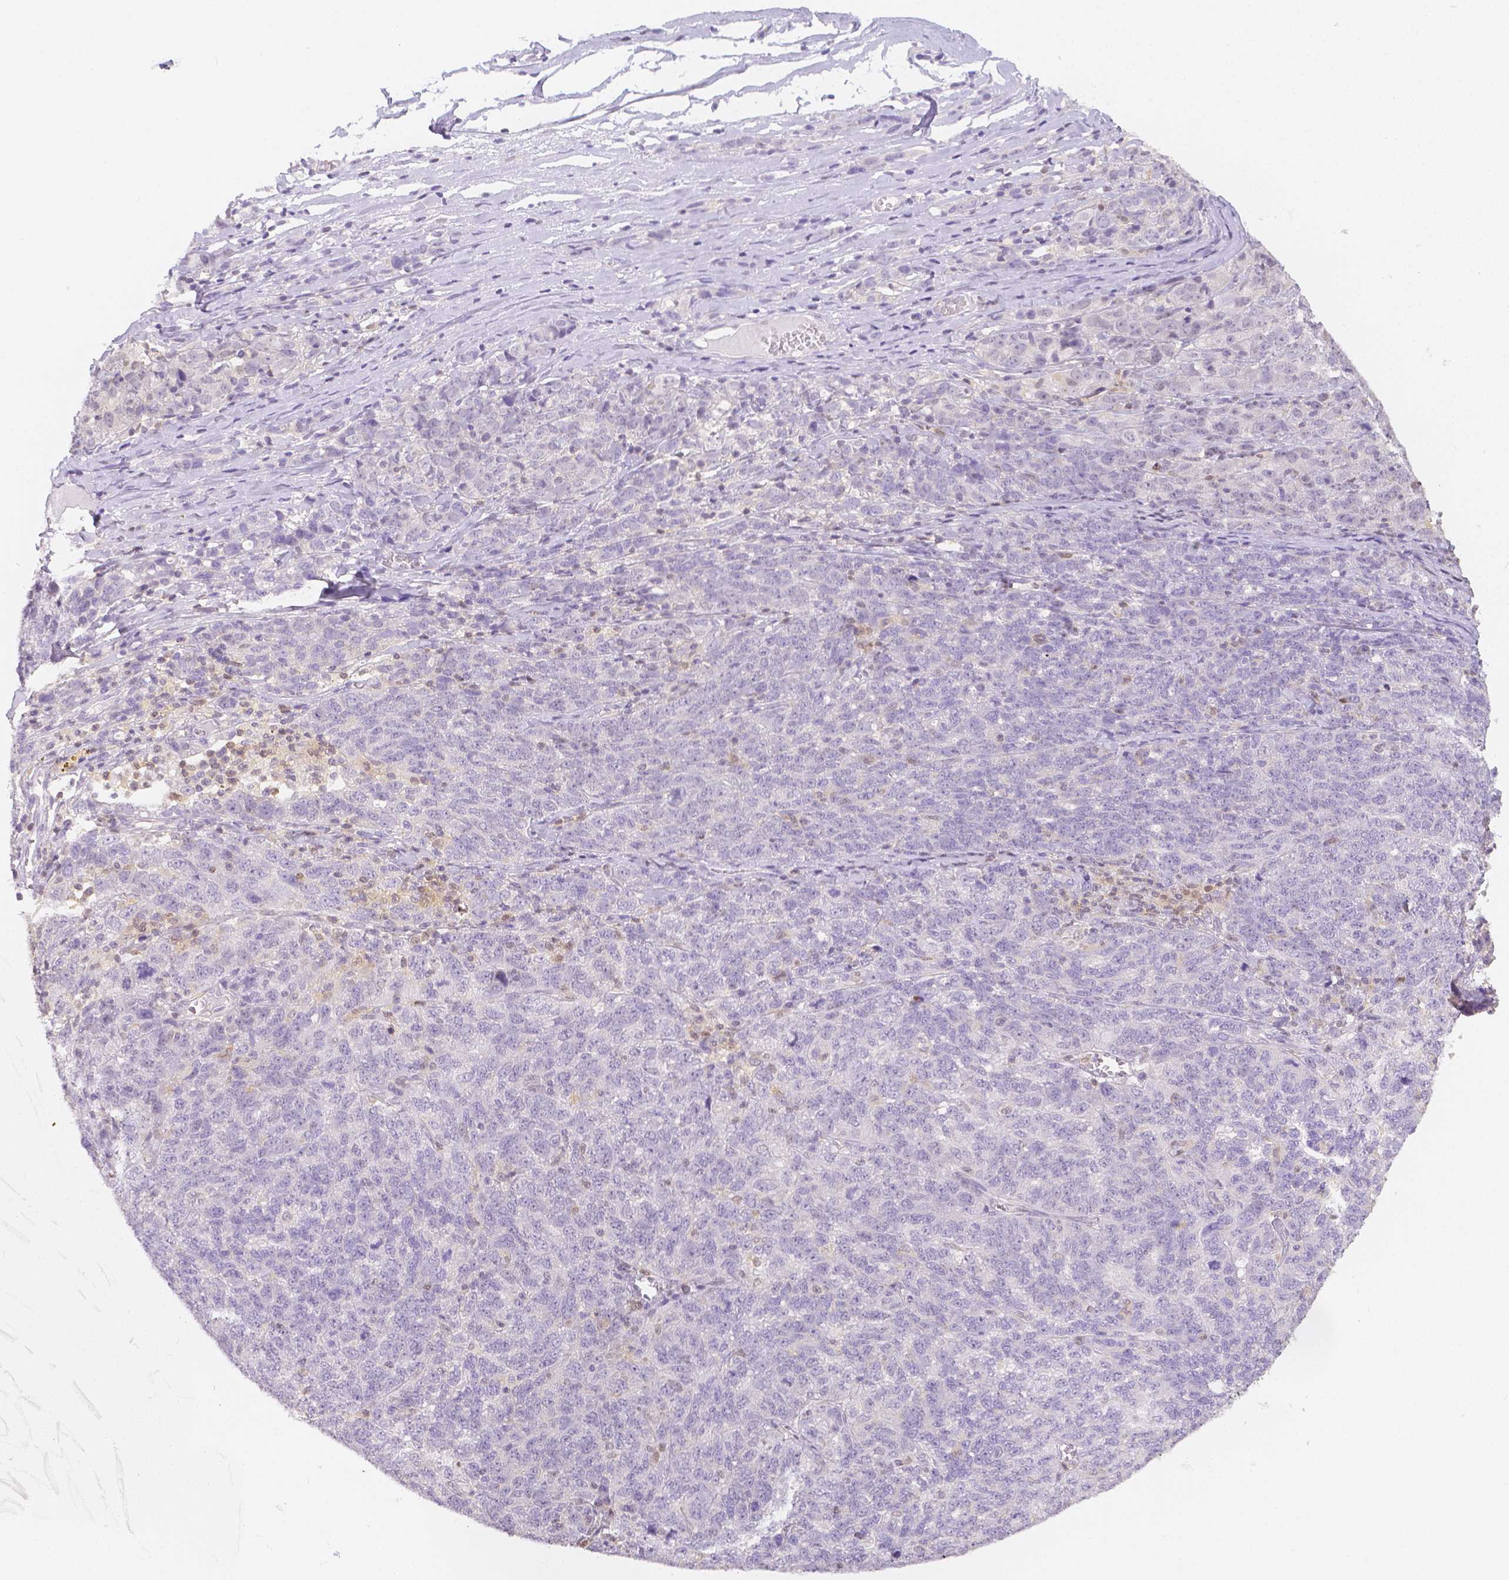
{"staining": {"intensity": "negative", "quantity": "none", "location": "none"}, "tissue": "ovarian cancer", "cell_type": "Tumor cells", "image_type": "cancer", "snomed": [{"axis": "morphology", "description": "Cystadenocarcinoma, serous, NOS"}, {"axis": "topography", "description": "Ovary"}], "caption": "Immunohistochemical staining of human ovarian cancer exhibits no significant staining in tumor cells.", "gene": "SGTB", "patient": {"sex": "female", "age": 71}}